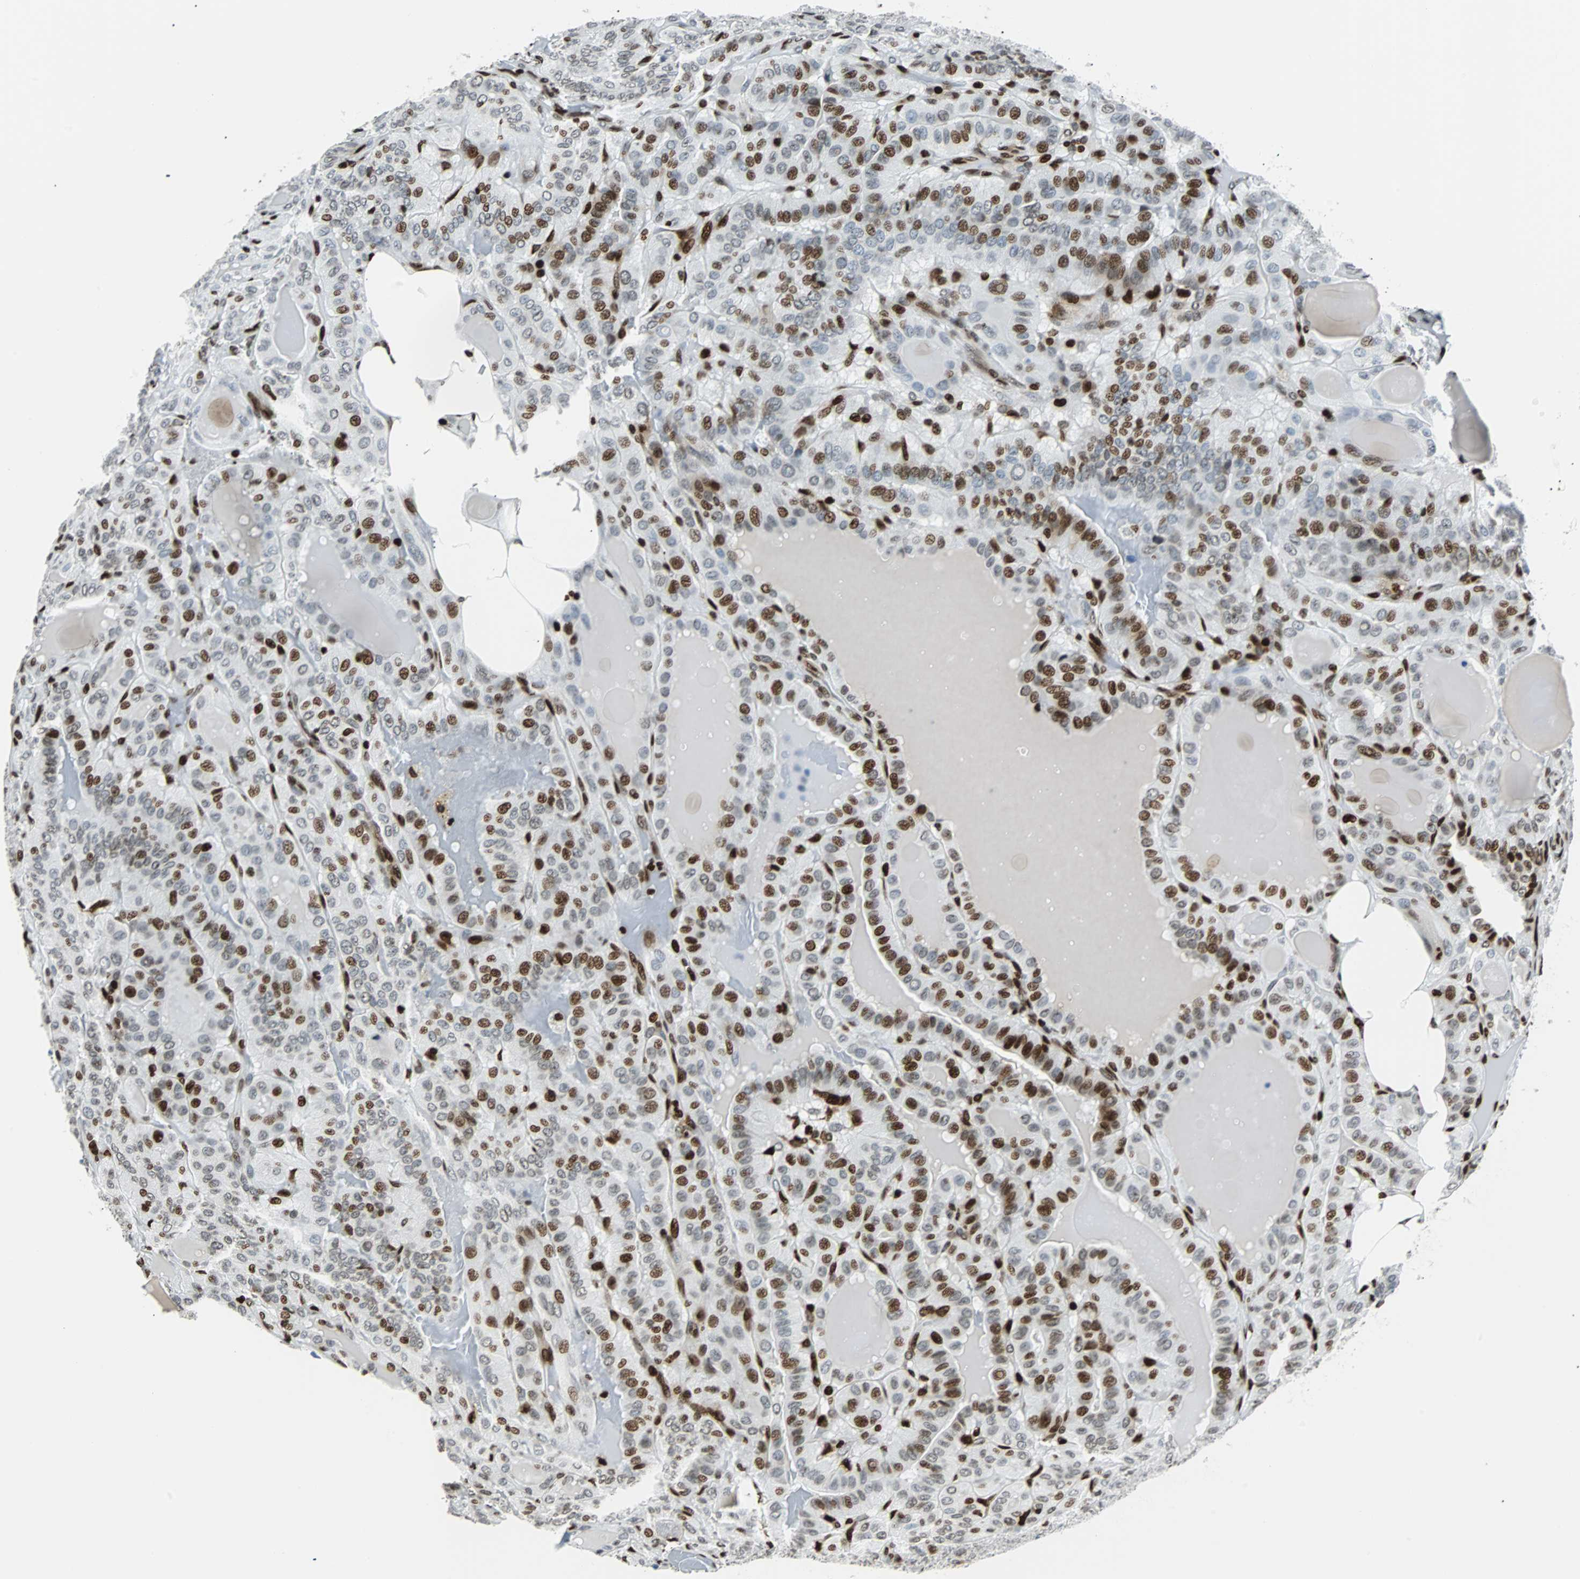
{"staining": {"intensity": "strong", "quantity": "25%-75%", "location": "nuclear"}, "tissue": "thyroid cancer", "cell_type": "Tumor cells", "image_type": "cancer", "snomed": [{"axis": "morphology", "description": "Papillary adenocarcinoma, NOS"}, {"axis": "topography", "description": "Thyroid gland"}], "caption": "A photomicrograph of thyroid cancer (papillary adenocarcinoma) stained for a protein reveals strong nuclear brown staining in tumor cells.", "gene": "ZNF131", "patient": {"sex": "male", "age": 77}}